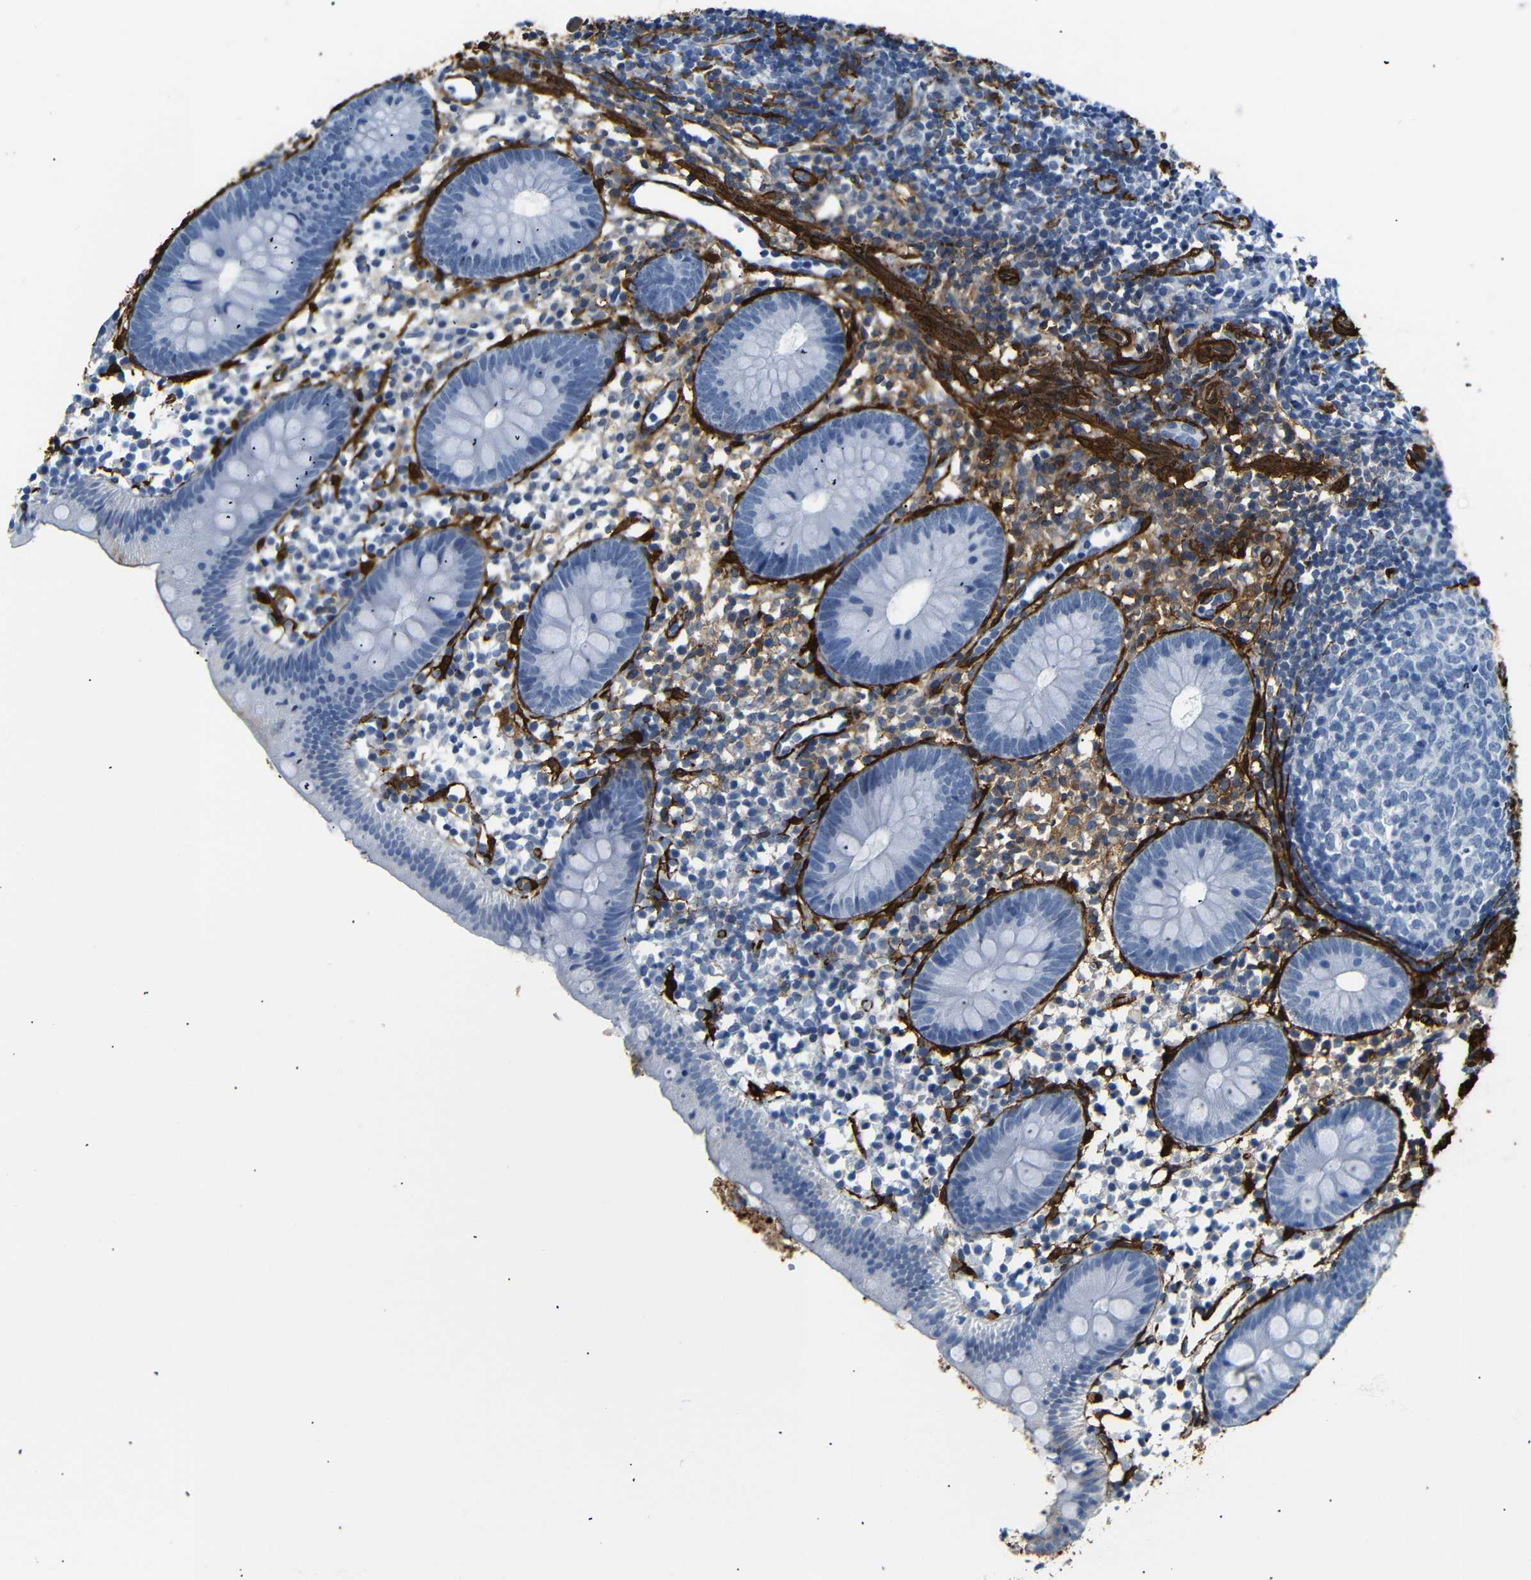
{"staining": {"intensity": "negative", "quantity": "none", "location": "none"}, "tissue": "appendix", "cell_type": "Glandular cells", "image_type": "normal", "snomed": [{"axis": "morphology", "description": "Normal tissue, NOS"}, {"axis": "topography", "description": "Appendix"}], "caption": "DAB (3,3'-diaminobenzidine) immunohistochemical staining of unremarkable appendix shows no significant expression in glandular cells. Nuclei are stained in blue.", "gene": "ACTA2", "patient": {"sex": "female", "age": 20}}